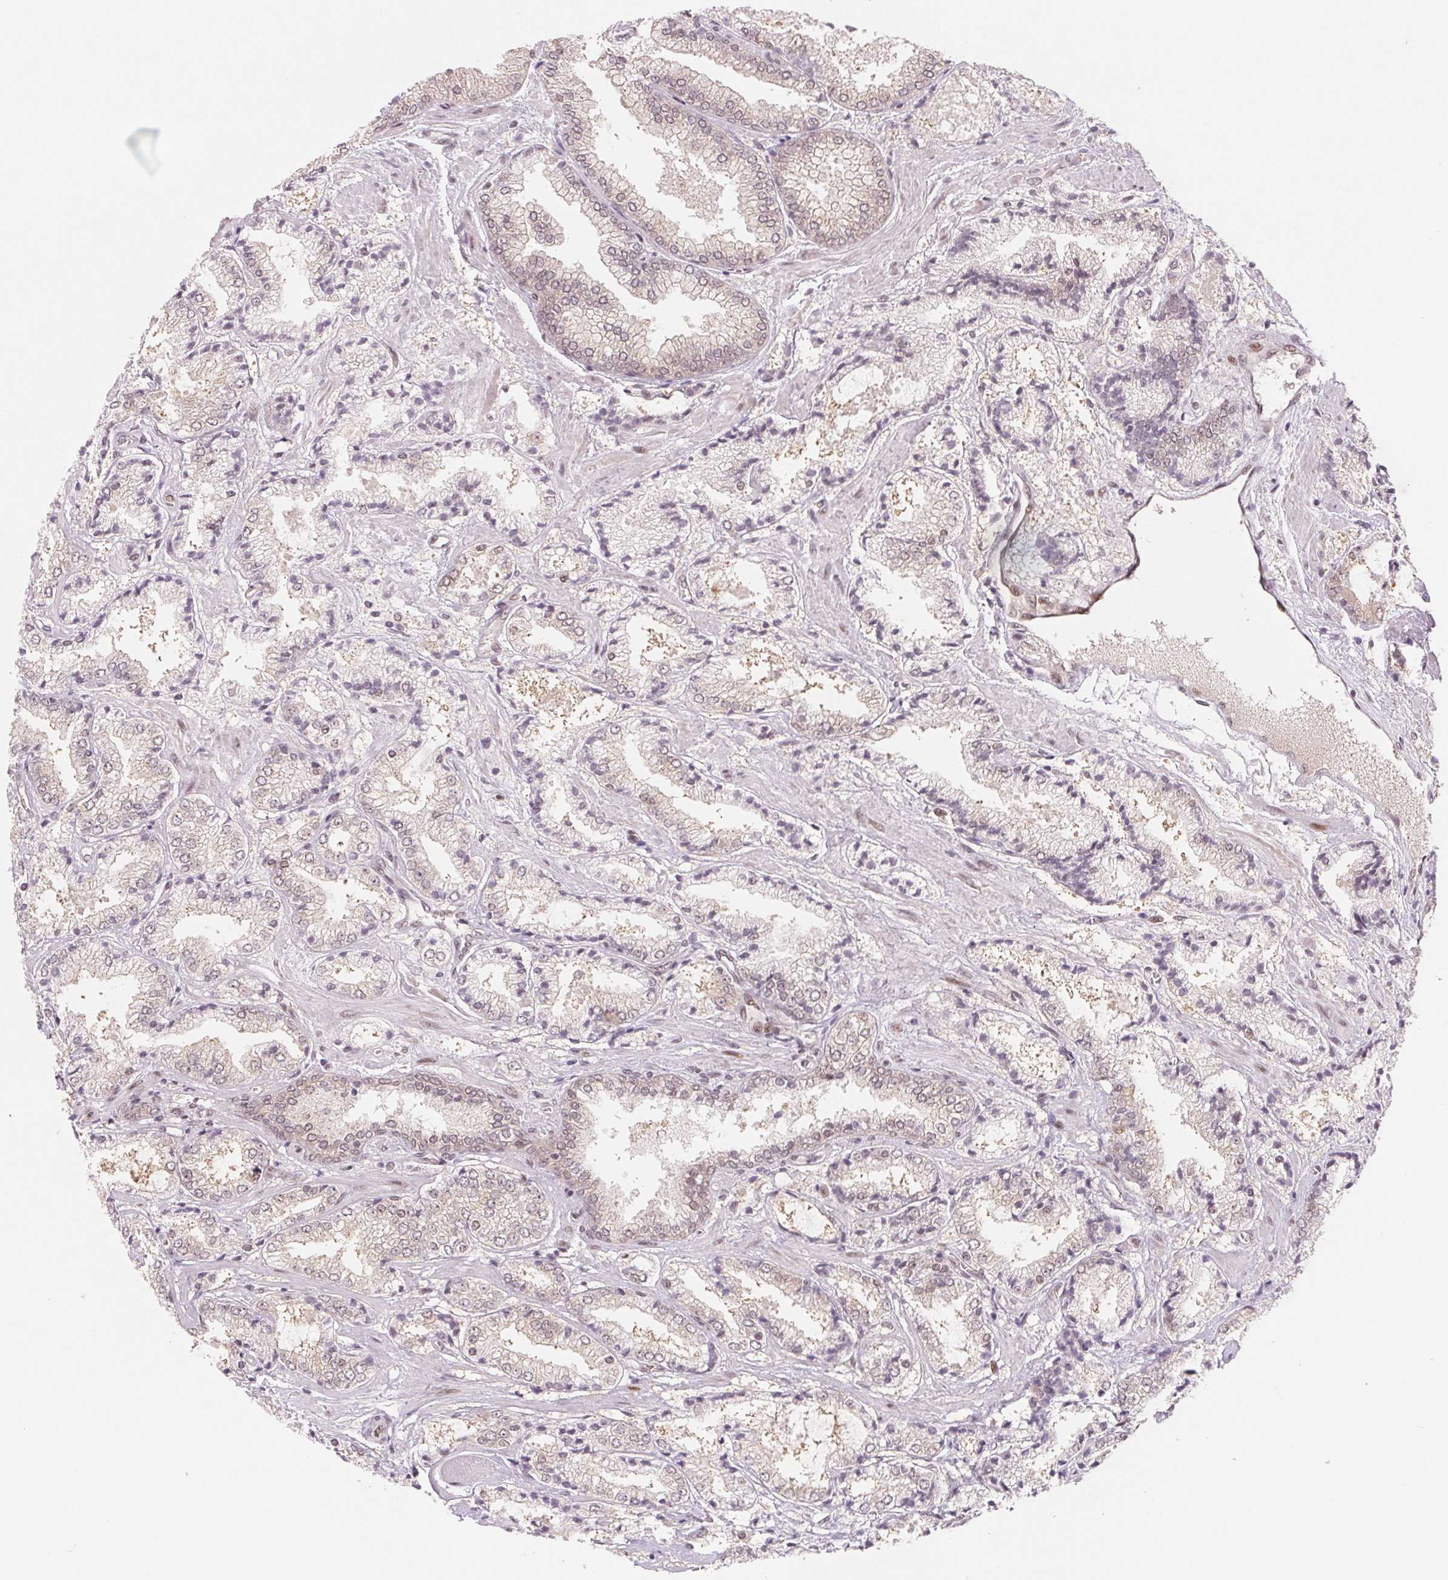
{"staining": {"intensity": "weak", "quantity": "<25%", "location": "nuclear"}, "tissue": "prostate cancer", "cell_type": "Tumor cells", "image_type": "cancer", "snomed": [{"axis": "morphology", "description": "Adenocarcinoma, High grade"}, {"axis": "topography", "description": "Prostate"}], "caption": "IHC of high-grade adenocarcinoma (prostate) exhibits no positivity in tumor cells.", "gene": "DNAJB6", "patient": {"sex": "male", "age": 64}}